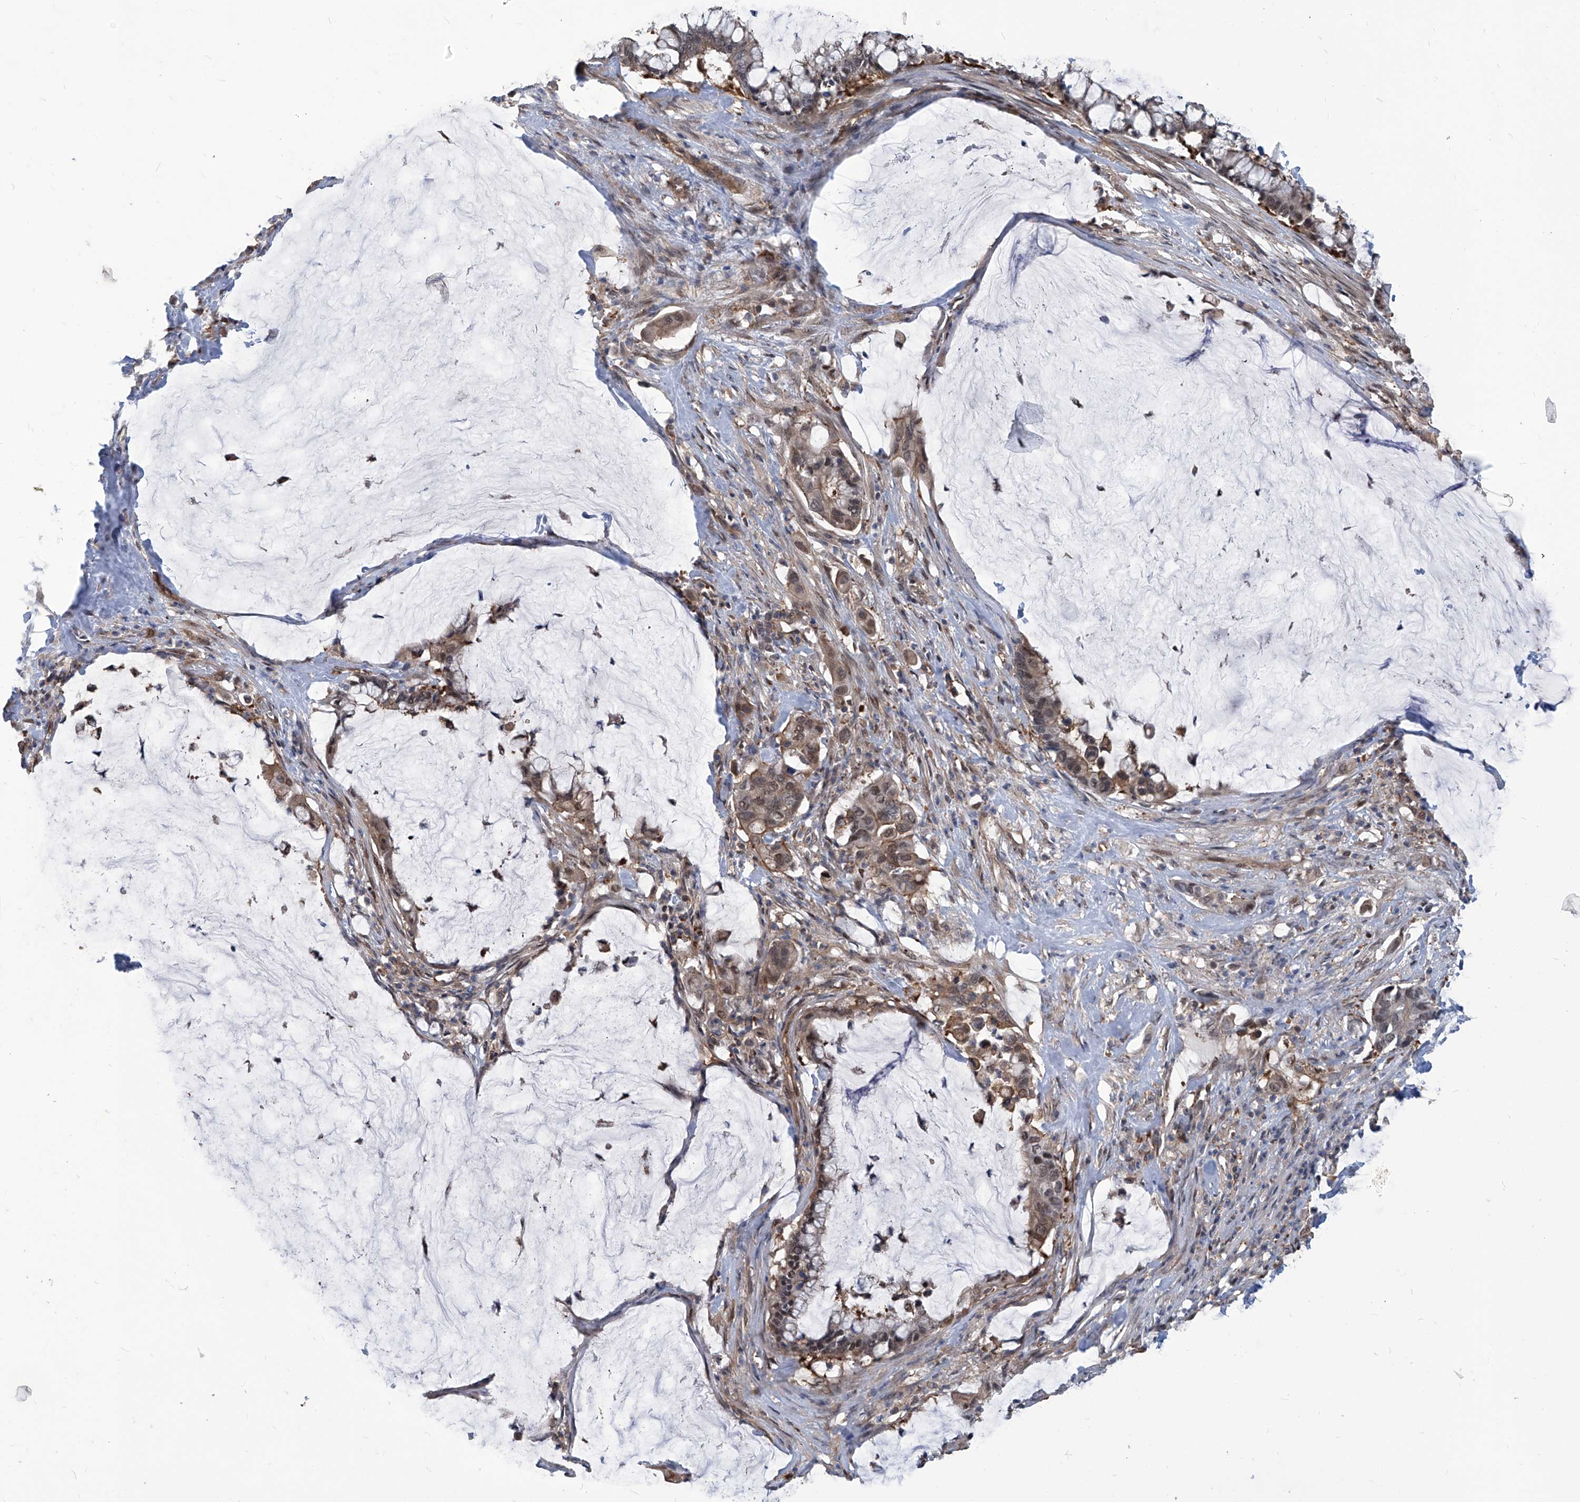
{"staining": {"intensity": "weak", "quantity": "<25%", "location": "cytoplasmic/membranous,nuclear"}, "tissue": "pancreatic cancer", "cell_type": "Tumor cells", "image_type": "cancer", "snomed": [{"axis": "morphology", "description": "Adenocarcinoma, NOS"}, {"axis": "topography", "description": "Pancreas"}], "caption": "Tumor cells are negative for brown protein staining in adenocarcinoma (pancreatic).", "gene": "PSMB1", "patient": {"sex": "male", "age": 41}}